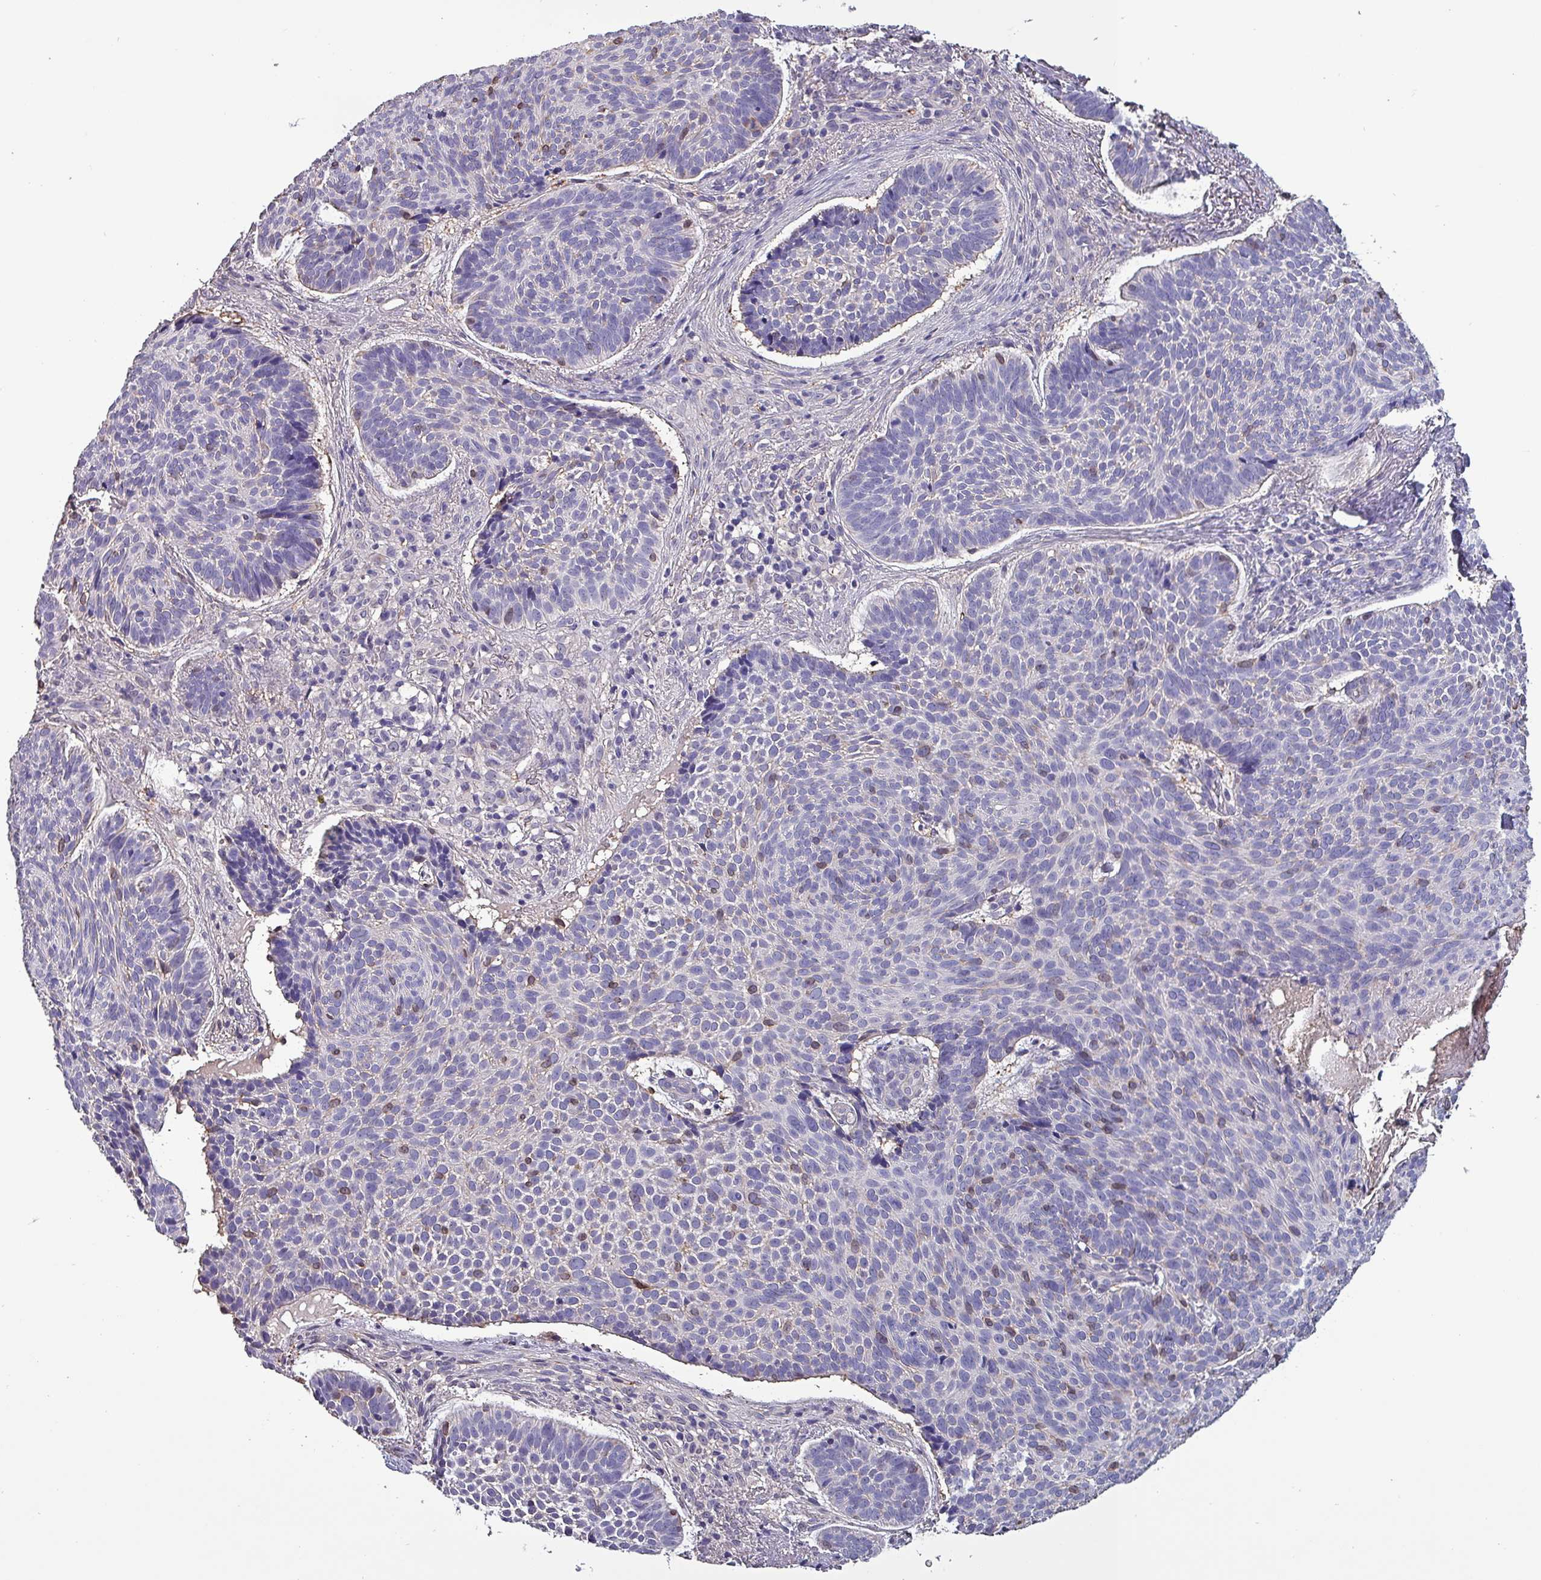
{"staining": {"intensity": "negative", "quantity": "none", "location": "none"}, "tissue": "skin cancer", "cell_type": "Tumor cells", "image_type": "cancer", "snomed": [{"axis": "morphology", "description": "Basal cell carcinoma"}, {"axis": "topography", "description": "Skin"}], "caption": "IHC histopathology image of neoplastic tissue: skin cancer (basal cell carcinoma) stained with DAB (3,3'-diaminobenzidine) reveals no significant protein positivity in tumor cells.", "gene": "HTRA4", "patient": {"sex": "male", "age": 70}}